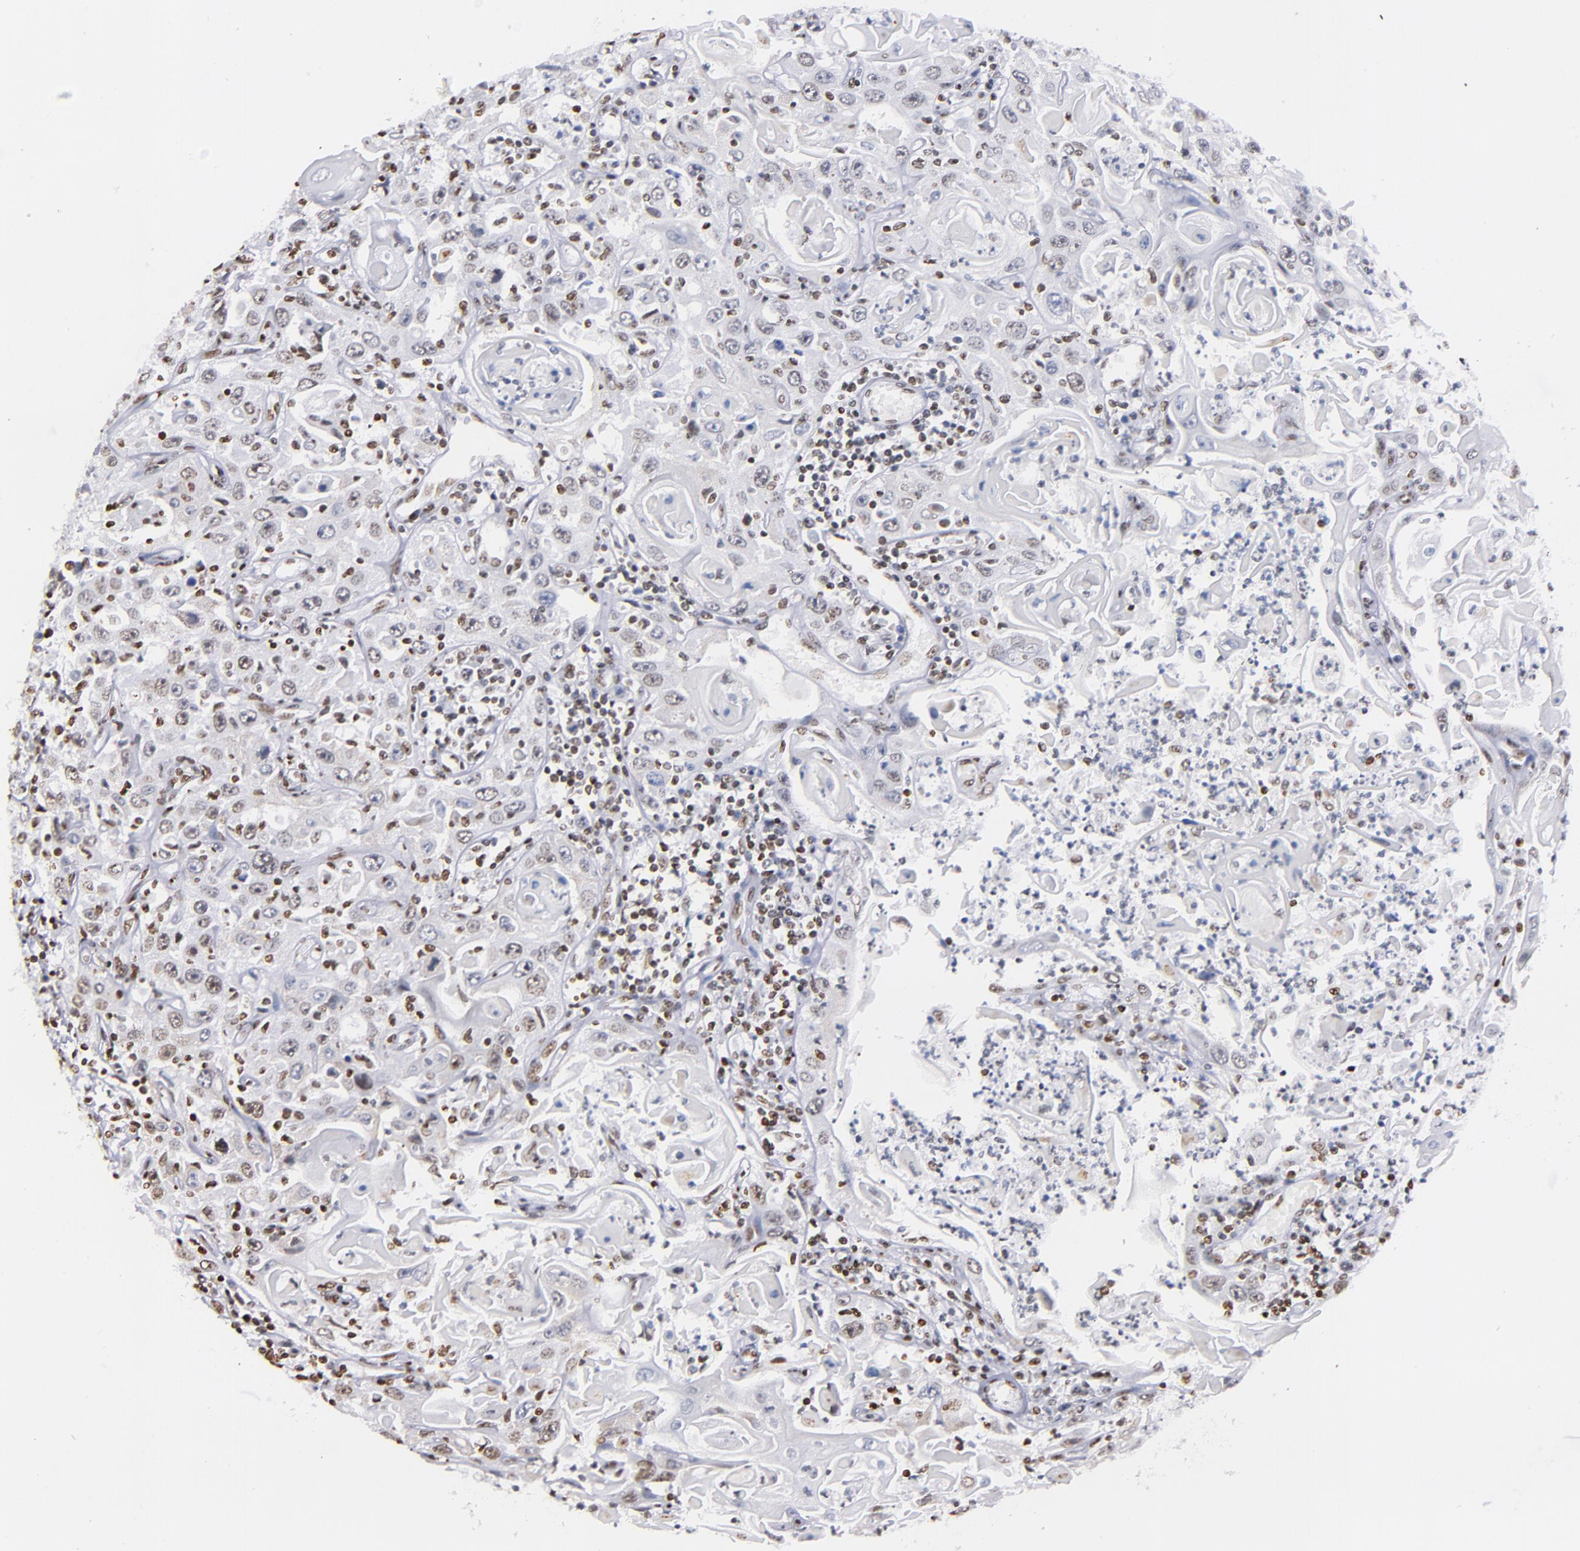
{"staining": {"intensity": "weak", "quantity": "25%-75%", "location": "nuclear"}, "tissue": "head and neck cancer", "cell_type": "Tumor cells", "image_type": "cancer", "snomed": [{"axis": "morphology", "description": "Squamous cell carcinoma, NOS"}, {"axis": "topography", "description": "Oral tissue"}, {"axis": "topography", "description": "Head-Neck"}], "caption": "An image of human head and neck squamous cell carcinoma stained for a protein exhibits weak nuclear brown staining in tumor cells.", "gene": "IFI16", "patient": {"sex": "female", "age": 76}}